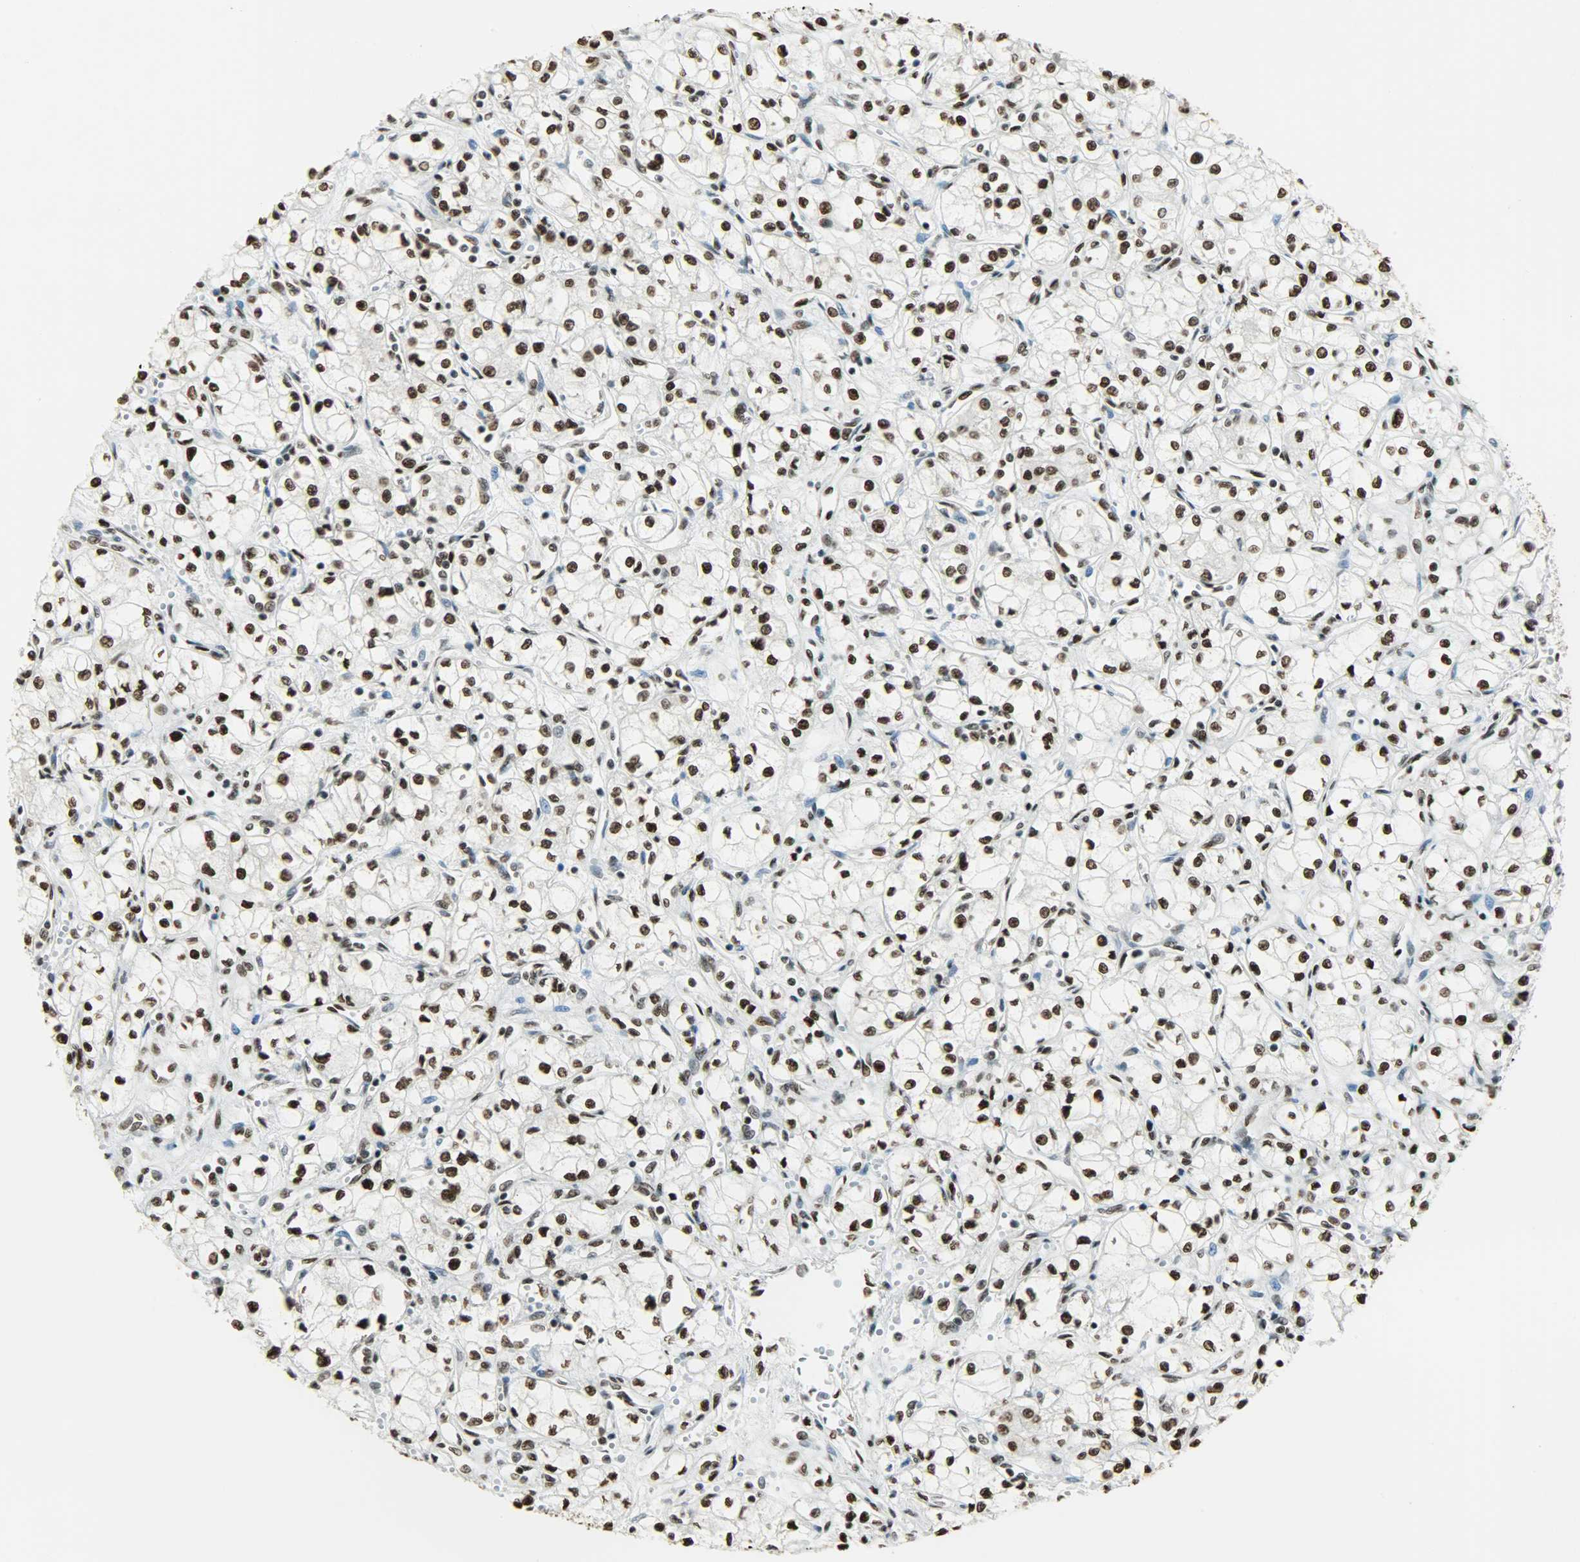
{"staining": {"intensity": "strong", "quantity": ">75%", "location": "nuclear"}, "tissue": "renal cancer", "cell_type": "Tumor cells", "image_type": "cancer", "snomed": [{"axis": "morphology", "description": "Normal tissue, NOS"}, {"axis": "morphology", "description": "Adenocarcinoma, NOS"}, {"axis": "topography", "description": "Kidney"}], "caption": "Immunohistochemical staining of renal adenocarcinoma reveals high levels of strong nuclear staining in about >75% of tumor cells.", "gene": "MYEF2", "patient": {"sex": "male", "age": 59}}